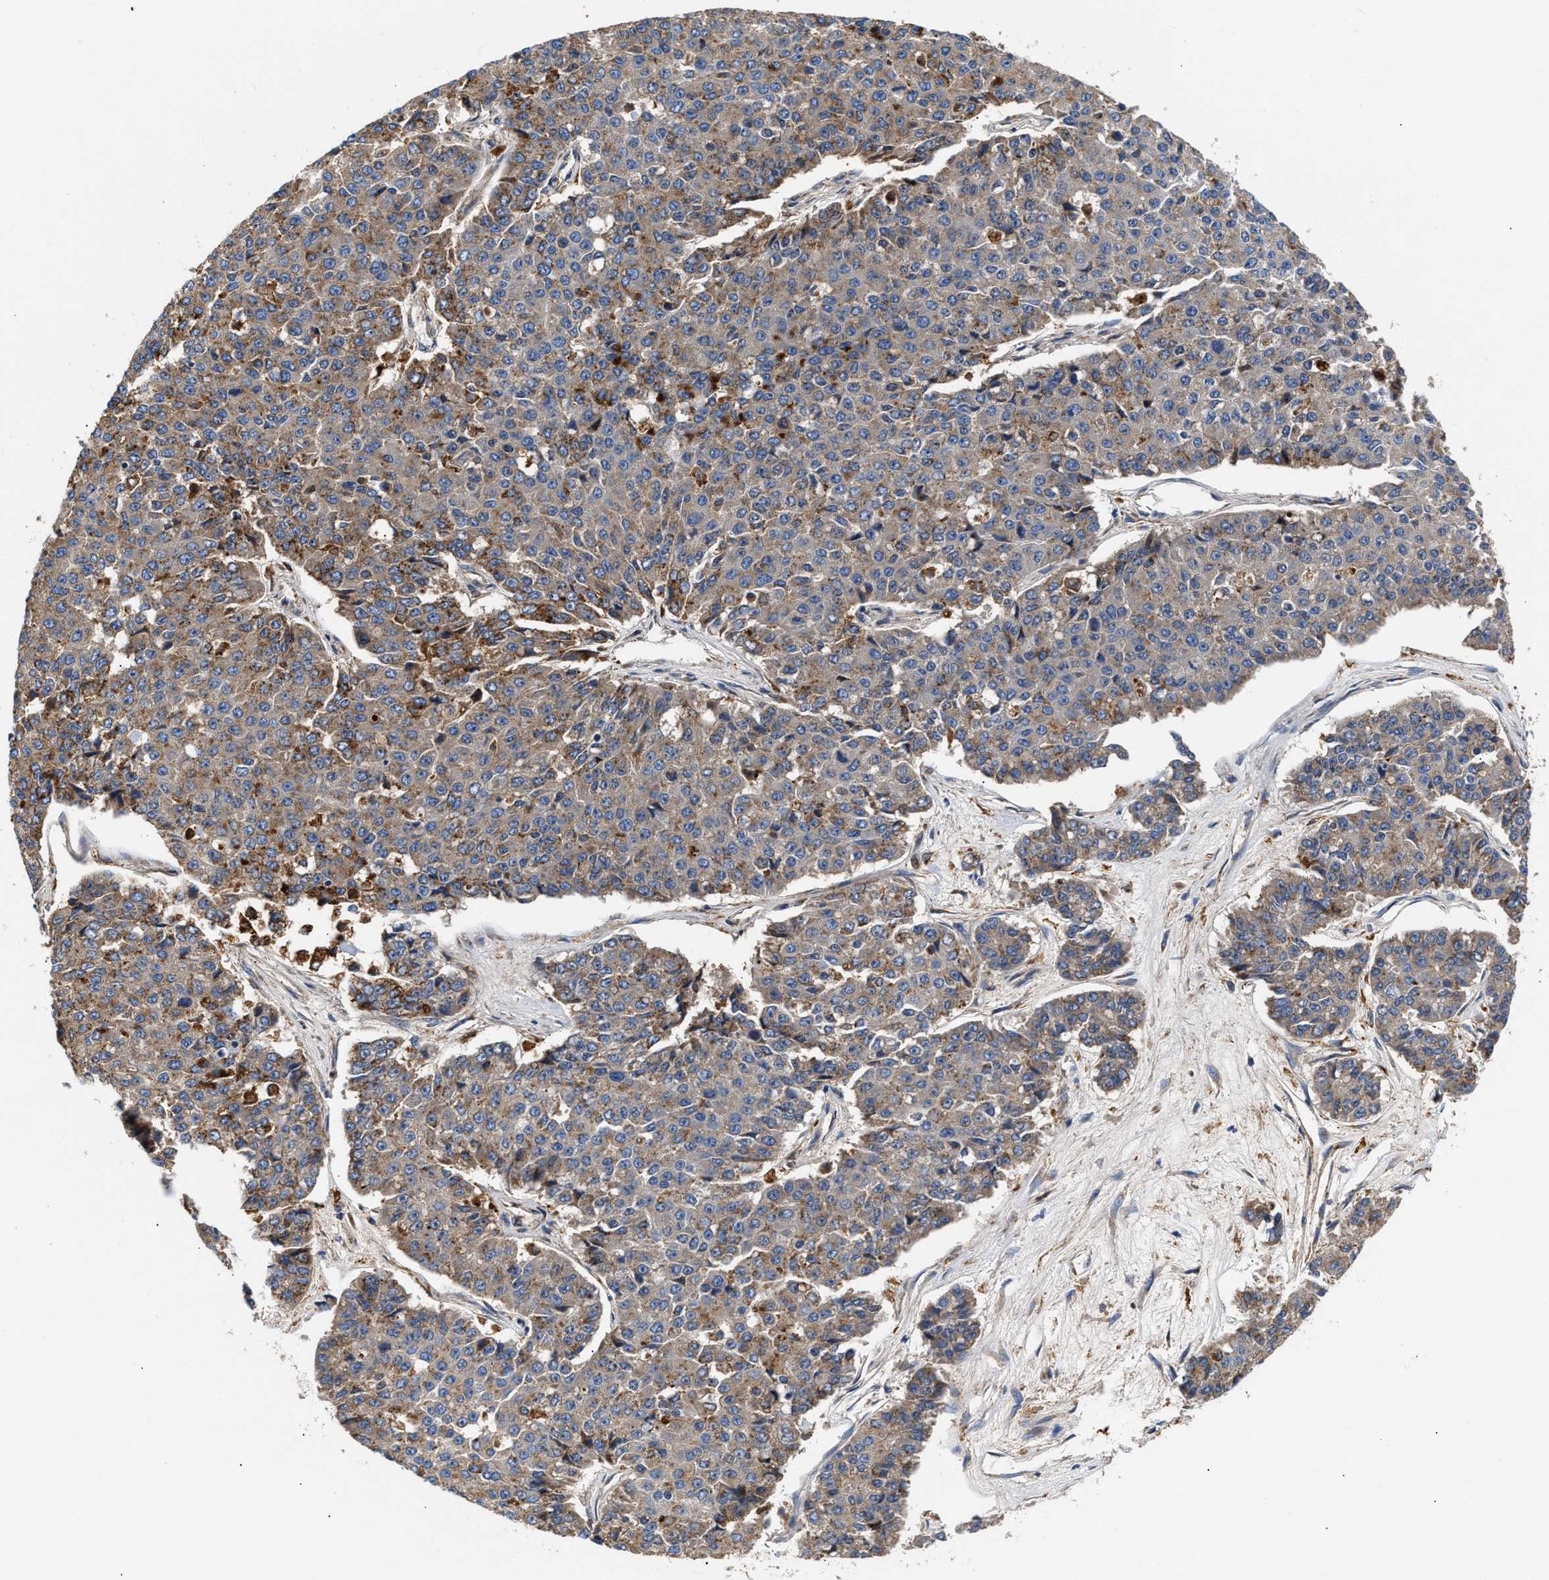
{"staining": {"intensity": "moderate", "quantity": "25%-75%", "location": "cytoplasmic/membranous"}, "tissue": "pancreatic cancer", "cell_type": "Tumor cells", "image_type": "cancer", "snomed": [{"axis": "morphology", "description": "Adenocarcinoma, NOS"}, {"axis": "topography", "description": "Pancreas"}], "caption": "A brown stain shows moderate cytoplasmic/membranous positivity of a protein in pancreatic cancer (adenocarcinoma) tumor cells.", "gene": "CCDC146", "patient": {"sex": "male", "age": 50}}